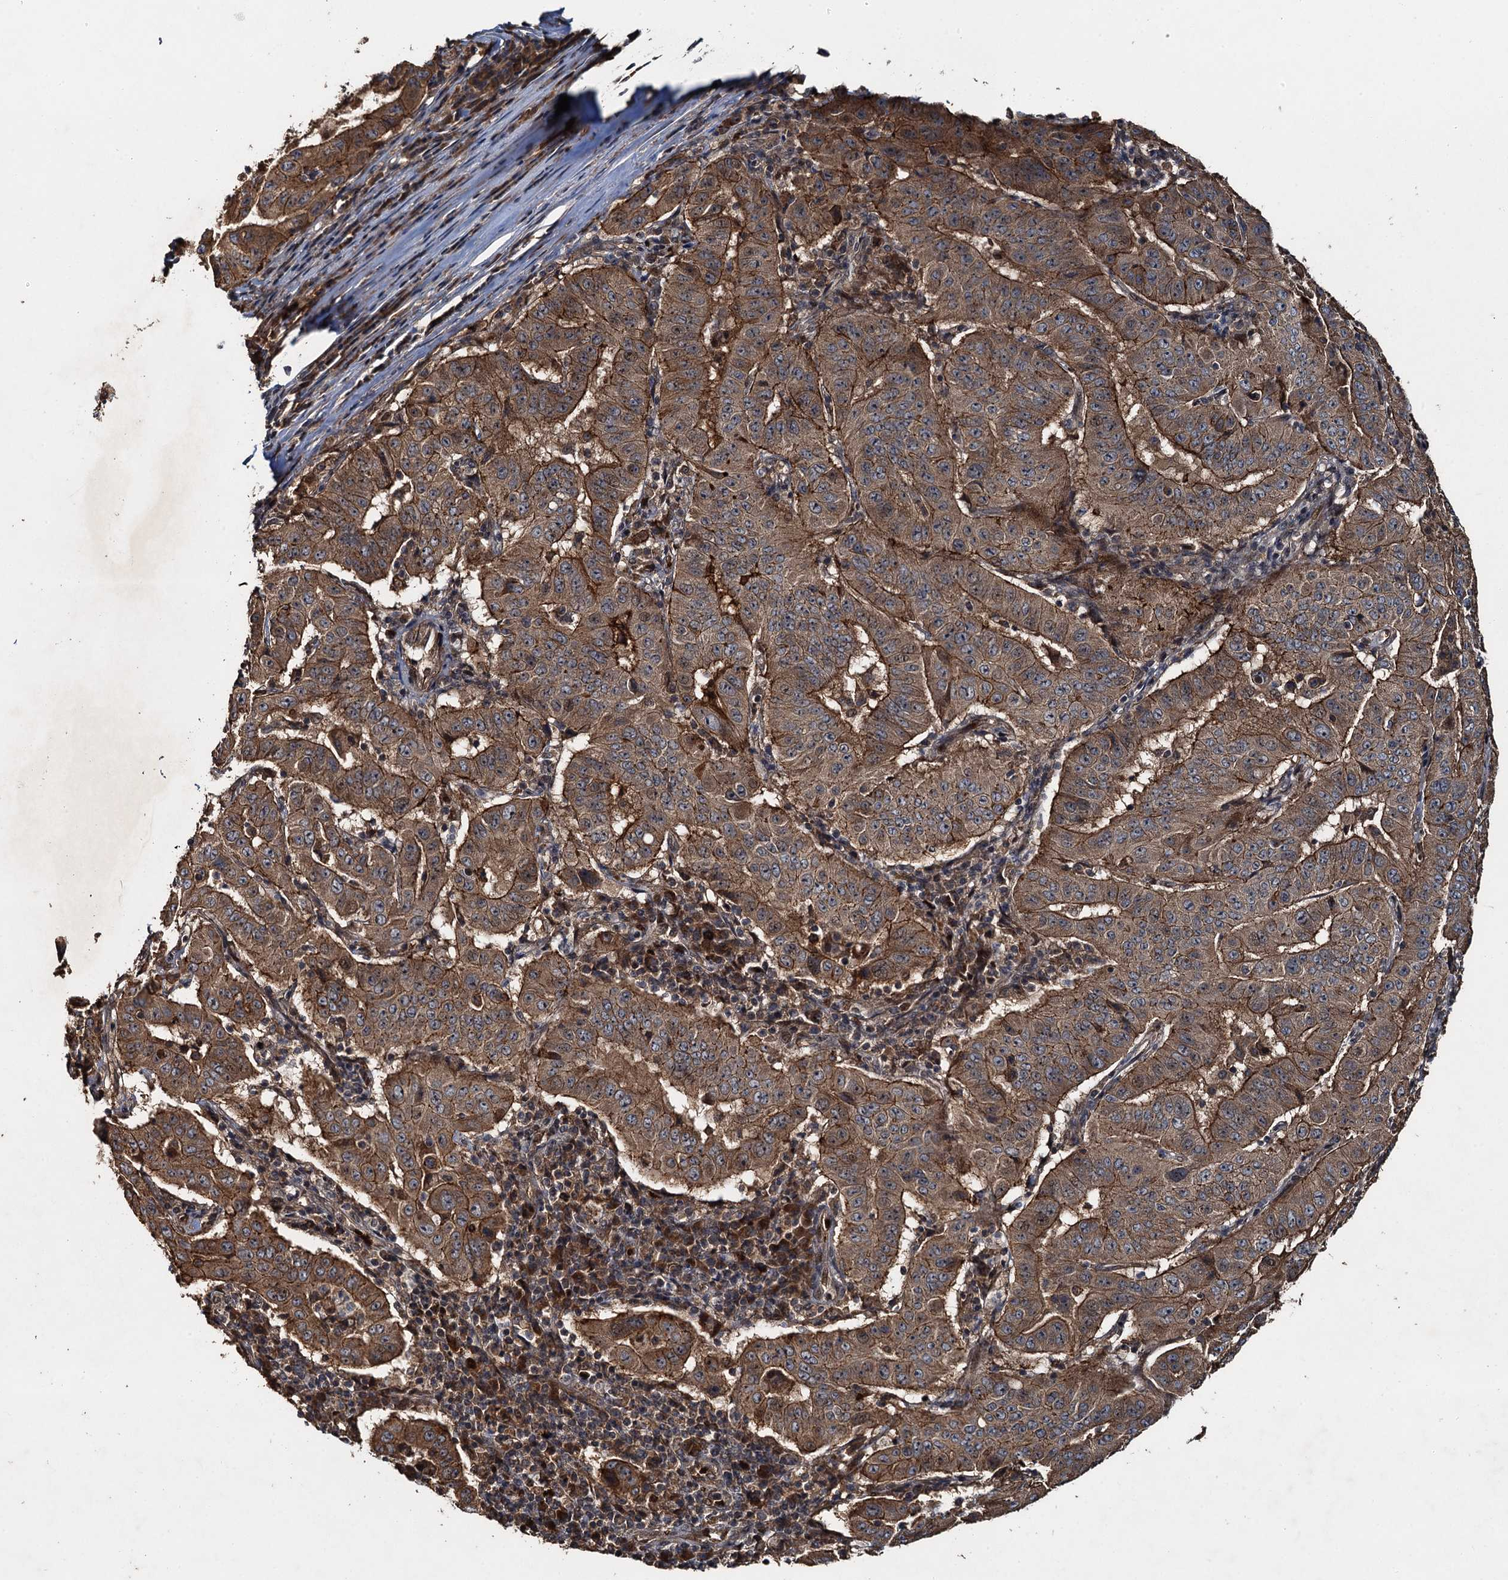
{"staining": {"intensity": "moderate", "quantity": ">75%", "location": "cytoplasmic/membranous"}, "tissue": "pancreatic cancer", "cell_type": "Tumor cells", "image_type": "cancer", "snomed": [{"axis": "morphology", "description": "Adenocarcinoma, NOS"}, {"axis": "topography", "description": "Pancreas"}], "caption": "The image shows a brown stain indicating the presence of a protein in the cytoplasmic/membranous of tumor cells in pancreatic adenocarcinoma. Using DAB (brown) and hematoxylin (blue) stains, captured at high magnification using brightfield microscopy.", "gene": "SNX32", "patient": {"sex": "male", "age": 63}}